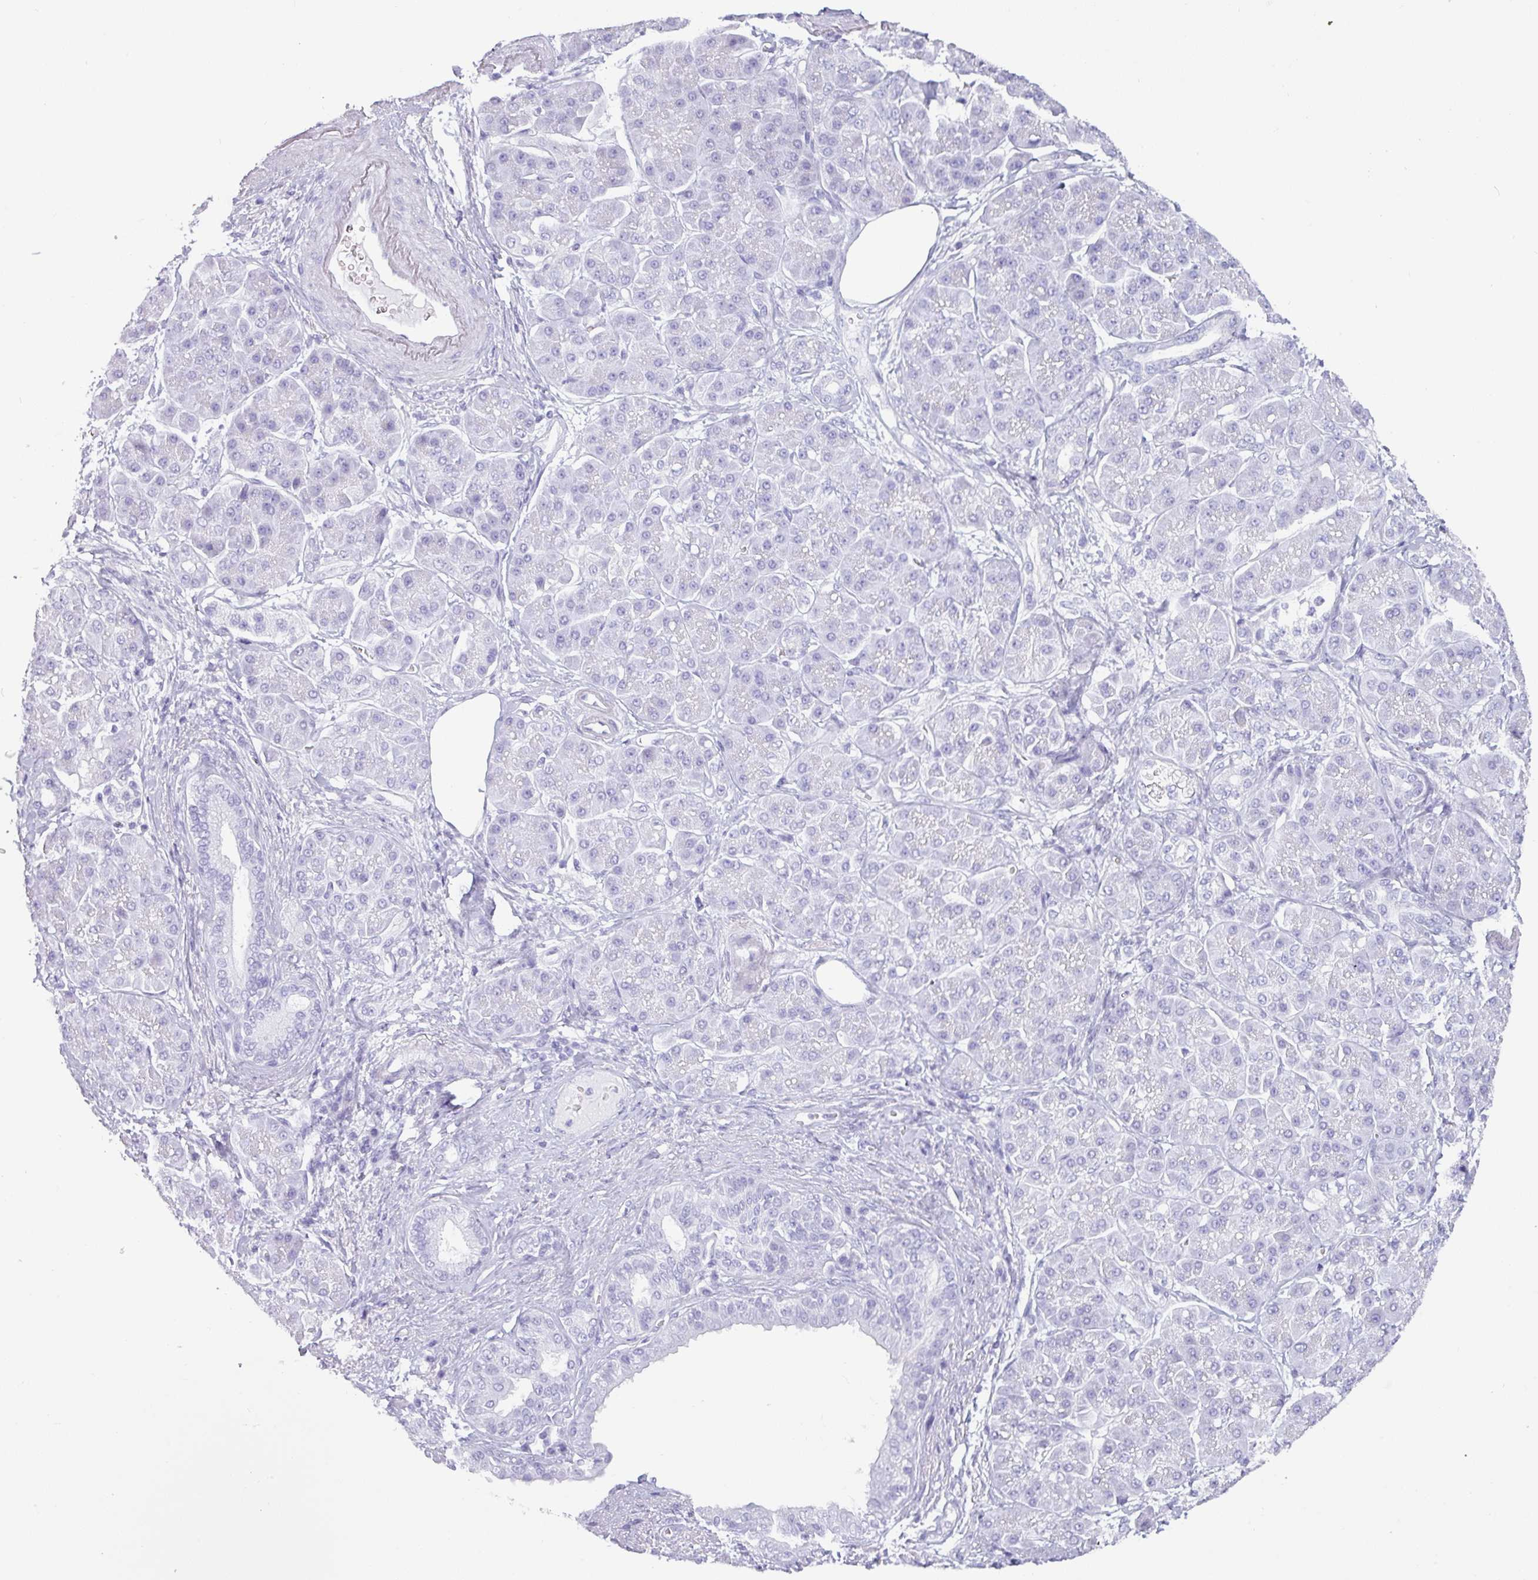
{"staining": {"intensity": "negative", "quantity": "none", "location": "none"}, "tissue": "pancreatic cancer", "cell_type": "Tumor cells", "image_type": "cancer", "snomed": [{"axis": "morphology", "description": "Adenocarcinoma, NOS"}, {"axis": "topography", "description": "Pancreas"}], "caption": "Immunohistochemistry of human pancreatic cancer displays no expression in tumor cells.", "gene": "CRYBB2", "patient": {"sex": "female", "age": 73}}